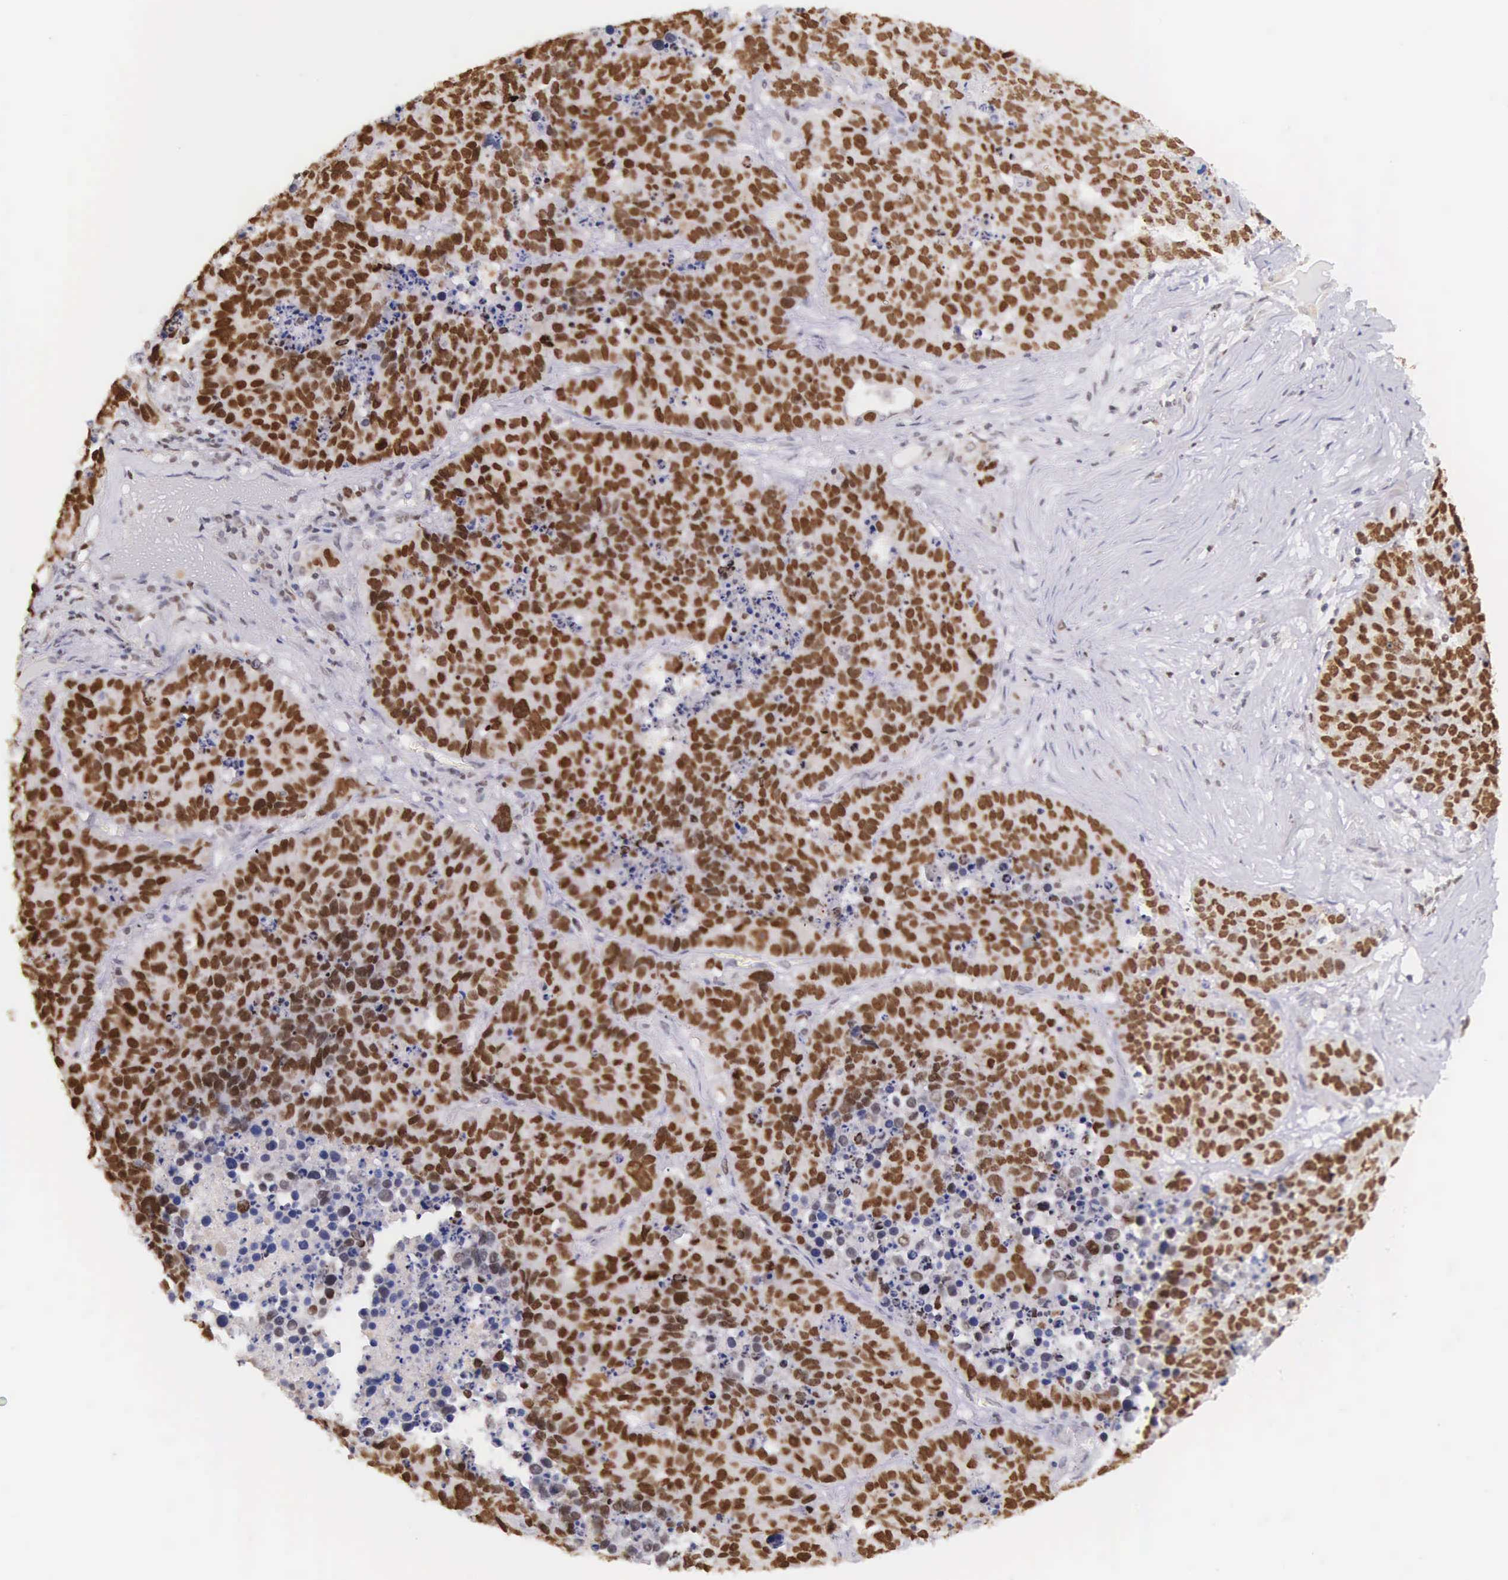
{"staining": {"intensity": "strong", "quantity": ">75%", "location": "nuclear"}, "tissue": "lung cancer", "cell_type": "Tumor cells", "image_type": "cancer", "snomed": [{"axis": "morphology", "description": "Carcinoid, malignant, NOS"}, {"axis": "topography", "description": "Lung"}], "caption": "Protein expression by immunohistochemistry (IHC) demonstrates strong nuclear positivity in approximately >75% of tumor cells in lung cancer (malignant carcinoid). The staining was performed using DAB, with brown indicating positive protein expression. Nuclei are stained blue with hematoxylin.", "gene": "VRK1", "patient": {"sex": "male", "age": 60}}